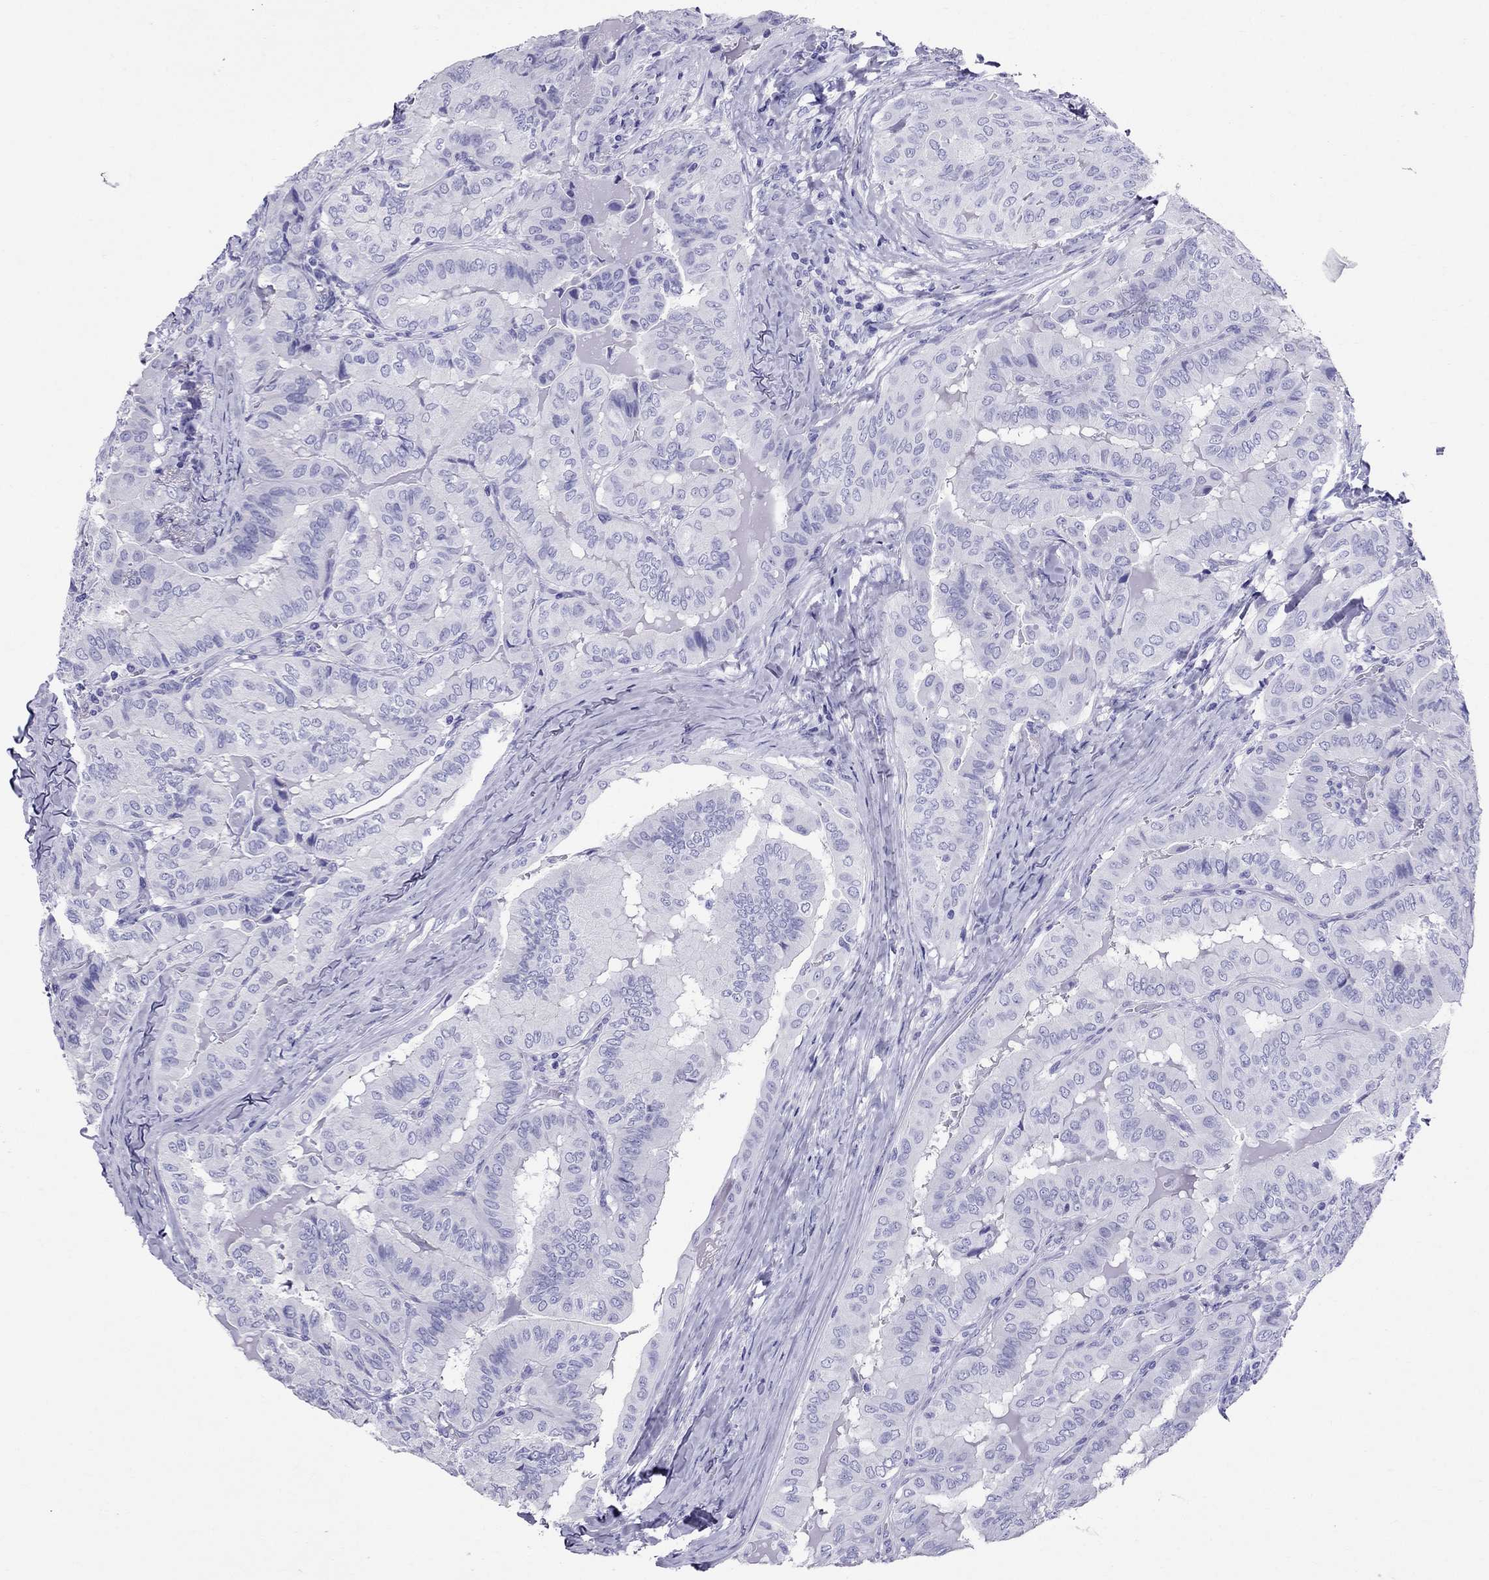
{"staining": {"intensity": "negative", "quantity": "none", "location": "none"}, "tissue": "thyroid cancer", "cell_type": "Tumor cells", "image_type": "cancer", "snomed": [{"axis": "morphology", "description": "Papillary adenocarcinoma, NOS"}, {"axis": "topography", "description": "Thyroid gland"}], "caption": "Immunohistochemical staining of papillary adenocarcinoma (thyroid) shows no significant positivity in tumor cells.", "gene": "AVPR1B", "patient": {"sex": "female", "age": 68}}